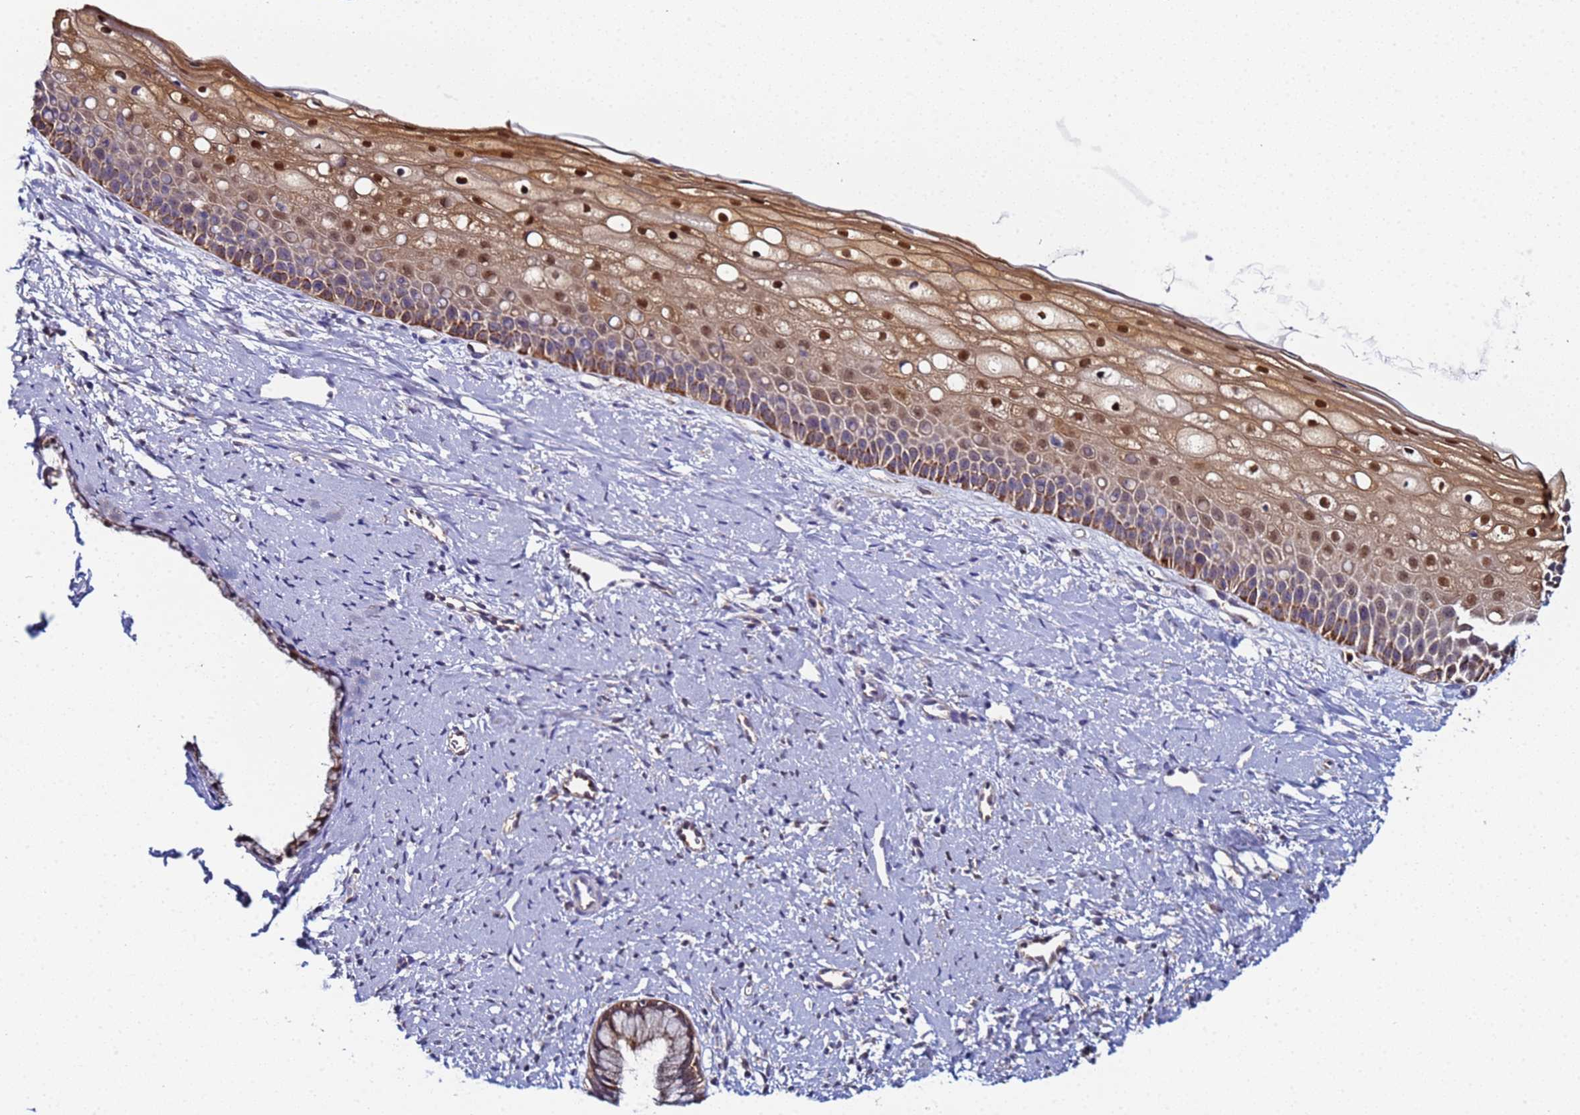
{"staining": {"intensity": "moderate", "quantity": "25%-75%", "location": "cytoplasmic/membranous"}, "tissue": "cervix", "cell_type": "Glandular cells", "image_type": "normal", "snomed": [{"axis": "morphology", "description": "Normal tissue, NOS"}, {"axis": "topography", "description": "Cervix"}], "caption": "Normal cervix reveals moderate cytoplasmic/membranous expression in approximately 25%-75% of glandular cells.", "gene": "CCDC127", "patient": {"sex": "female", "age": 57}}